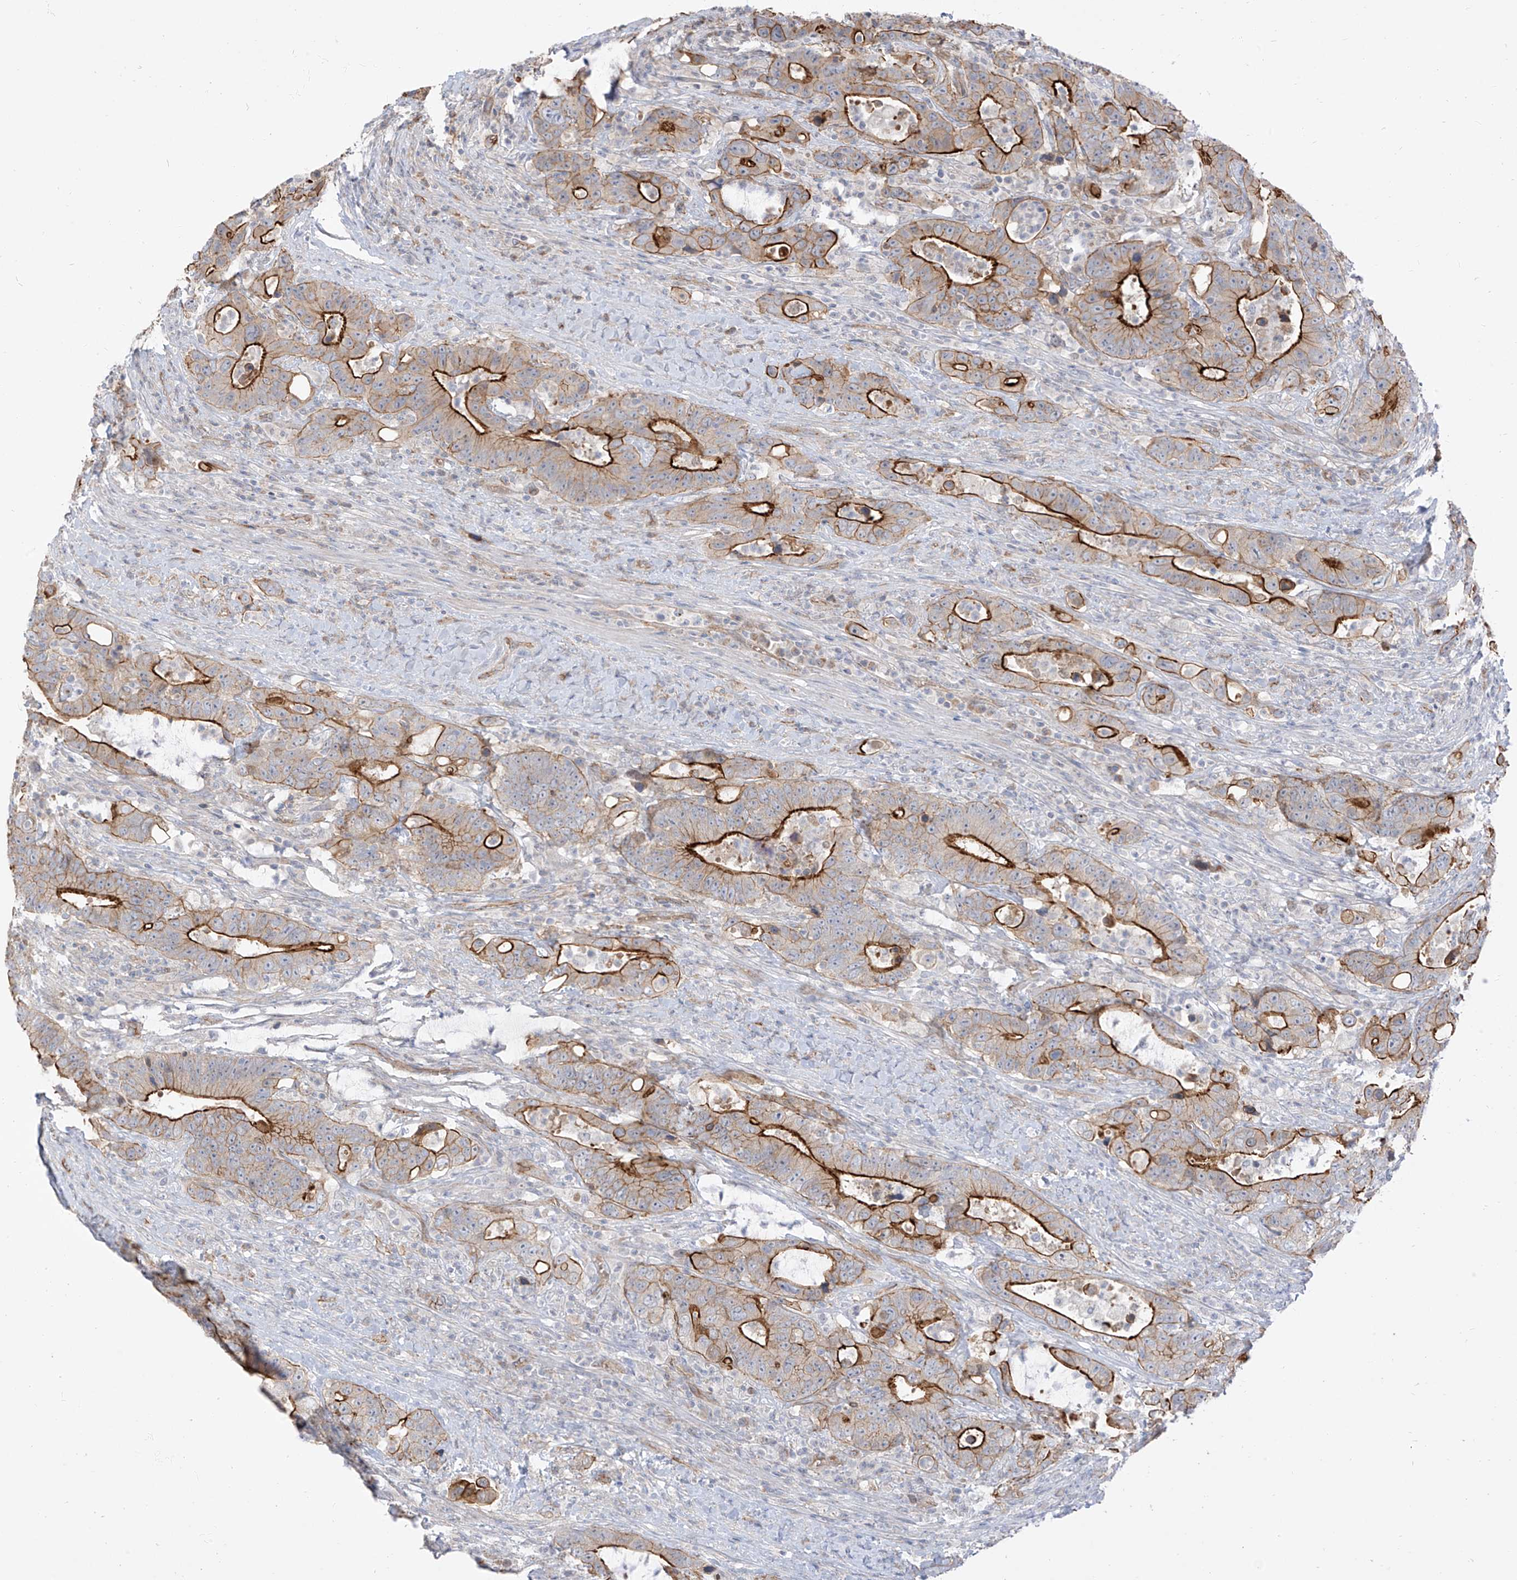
{"staining": {"intensity": "strong", "quantity": "25%-75%", "location": "cytoplasmic/membranous"}, "tissue": "colorectal cancer", "cell_type": "Tumor cells", "image_type": "cancer", "snomed": [{"axis": "morphology", "description": "Adenocarcinoma, NOS"}, {"axis": "topography", "description": "Colon"}], "caption": "This micrograph exhibits adenocarcinoma (colorectal) stained with immunohistochemistry (IHC) to label a protein in brown. The cytoplasmic/membranous of tumor cells show strong positivity for the protein. Nuclei are counter-stained blue.", "gene": "EPHX4", "patient": {"sex": "female", "age": 75}}